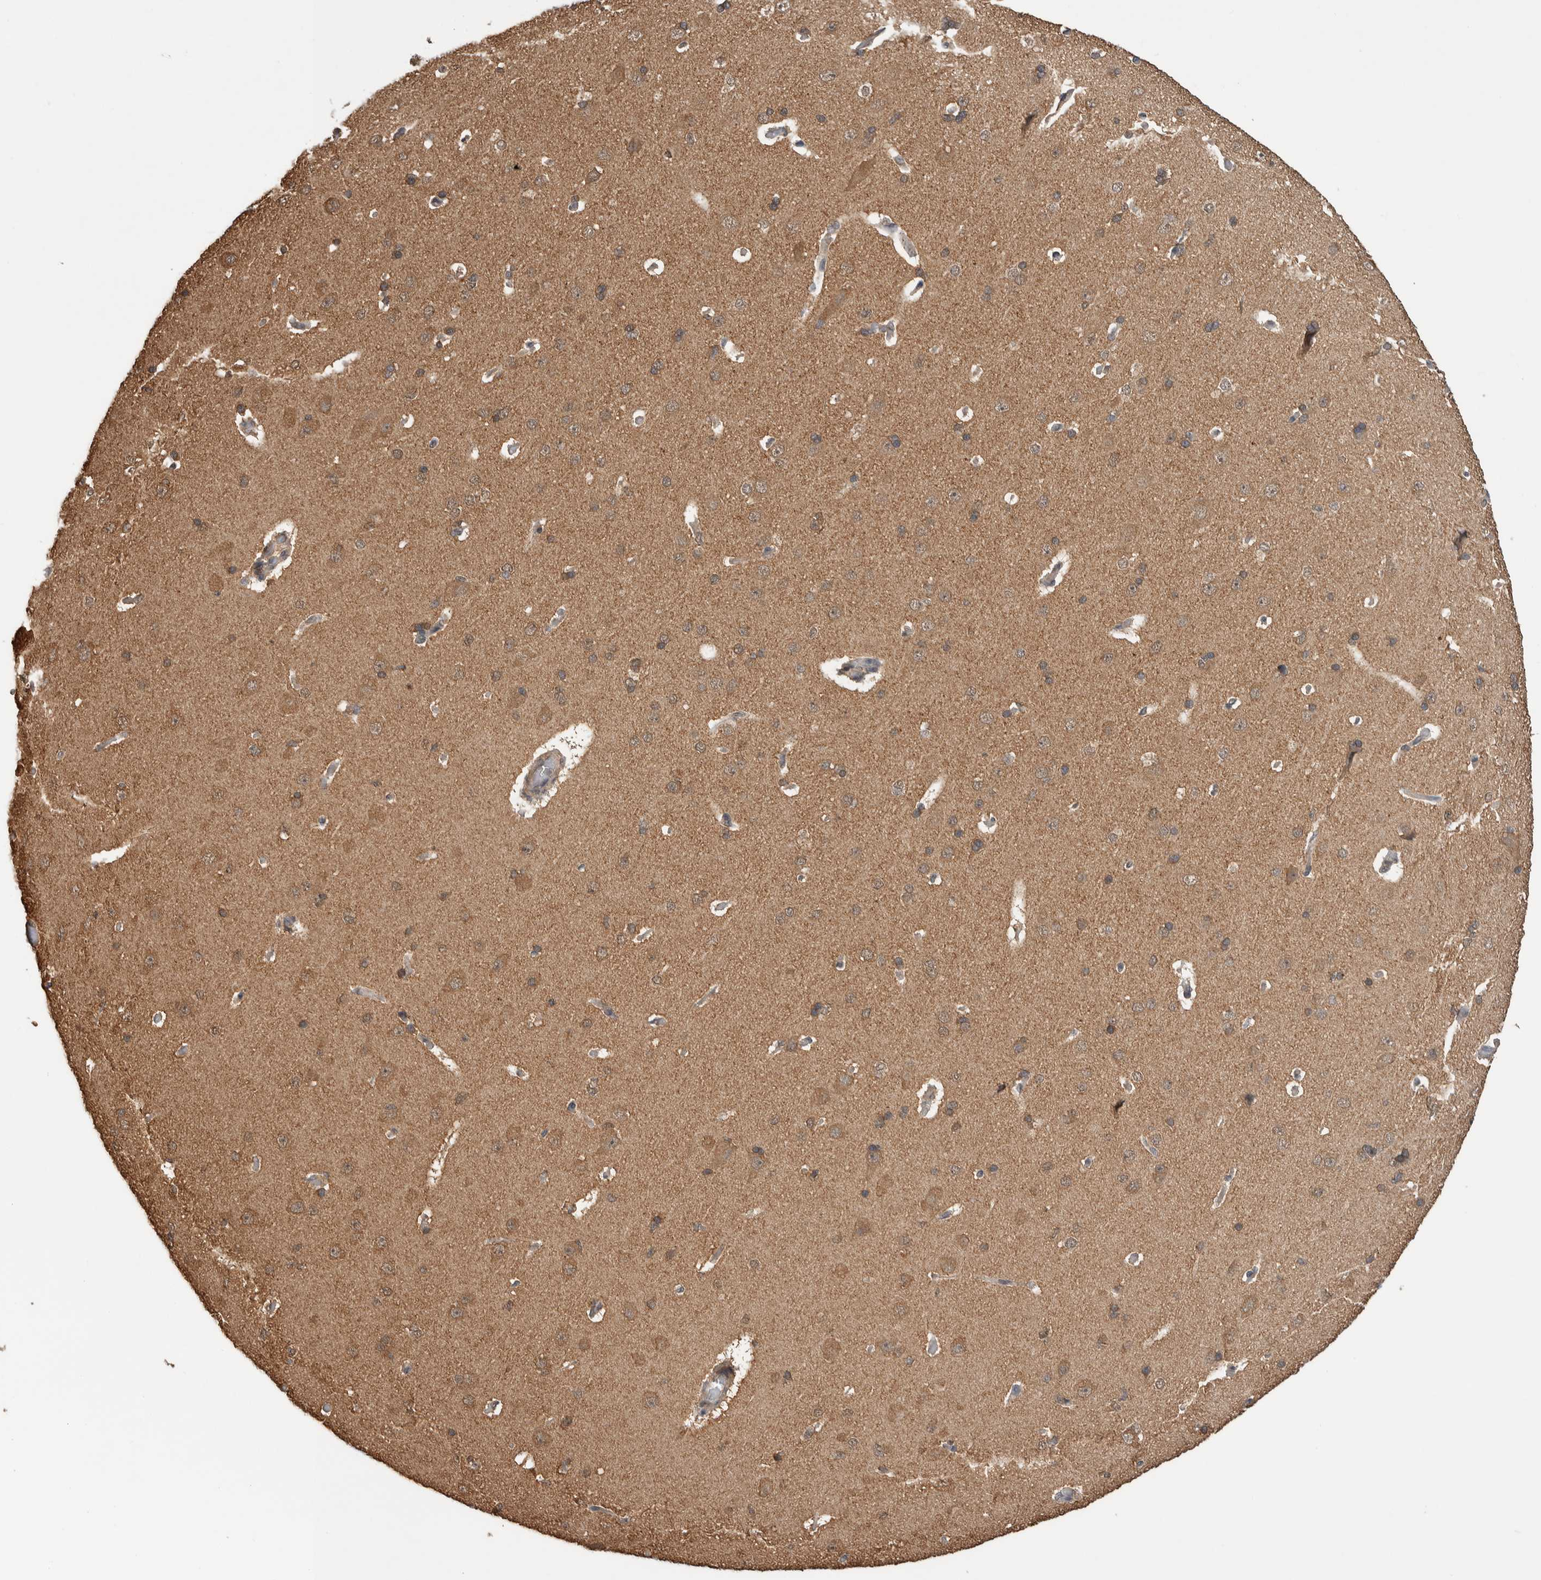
{"staining": {"intensity": "negative", "quantity": "none", "location": "none"}, "tissue": "cerebral cortex", "cell_type": "Endothelial cells", "image_type": "normal", "snomed": [{"axis": "morphology", "description": "Normal tissue, NOS"}, {"axis": "topography", "description": "Cerebral cortex"}], "caption": "This is an immunohistochemistry (IHC) photomicrograph of normal cerebral cortex. There is no positivity in endothelial cells.", "gene": "DVL2", "patient": {"sex": "male", "age": 62}}